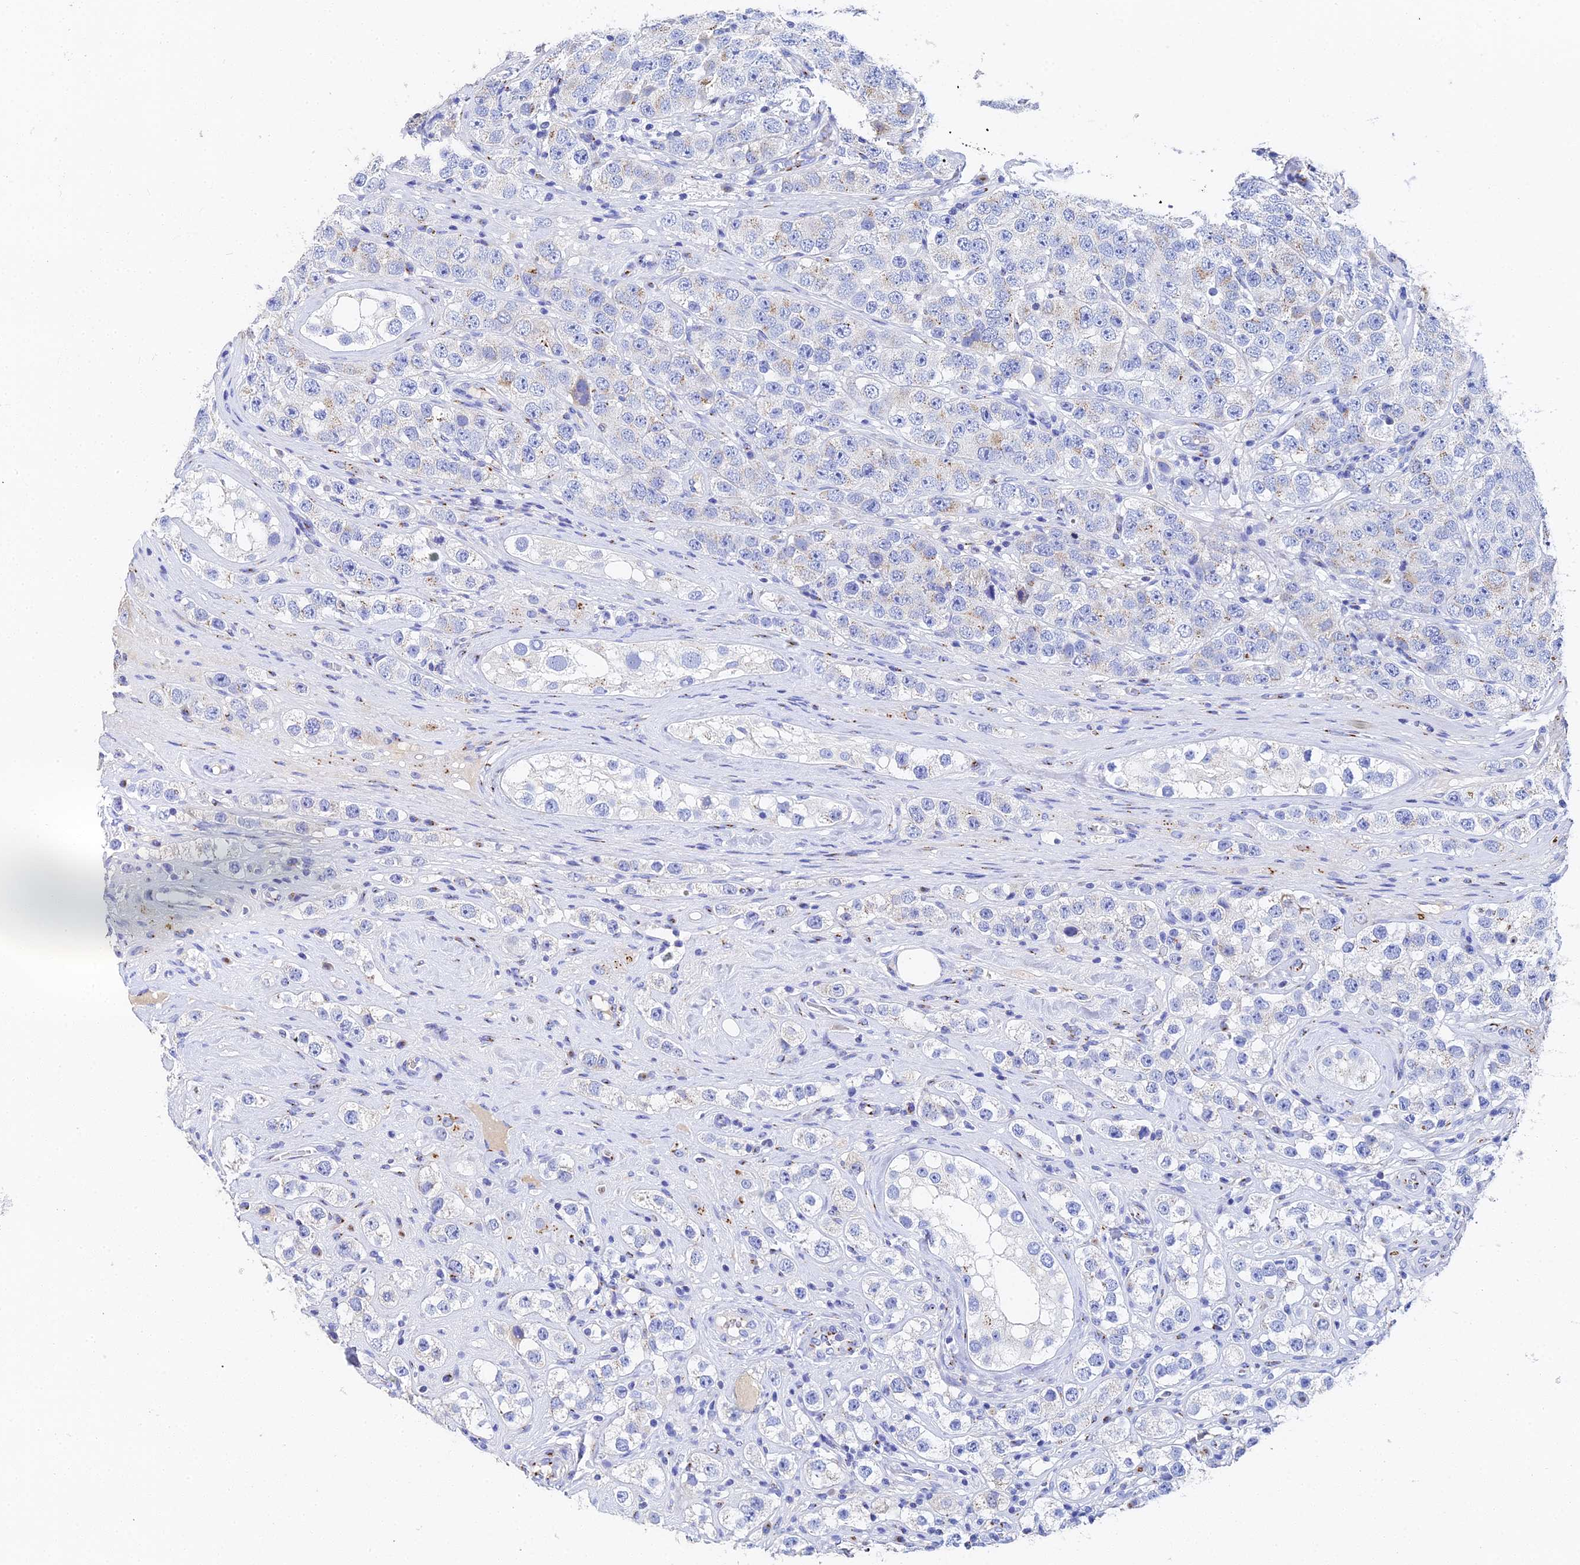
{"staining": {"intensity": "moderate", "quantity": "<25%", "location": "cytoplasmic/membranous"}, "tissue": "testis cancer", "cell_type": "Tumor cells", "image_type": "cancer", "snomed": [{"axis": "morphology", "description": "Seminoma, NOS"}, {"axis": "topography", "description": "Testis"}], "caption": "This image shows testis seminoma stained with immunohistochemistry to label a protein in brown. The cytoplasmic/membranous of tumor cells show moderate positivity for the protein. Nuclei are counter-stained blue.", "gene": "ENSG00000268674", "patient": {"sex": "male", "age": 28}}